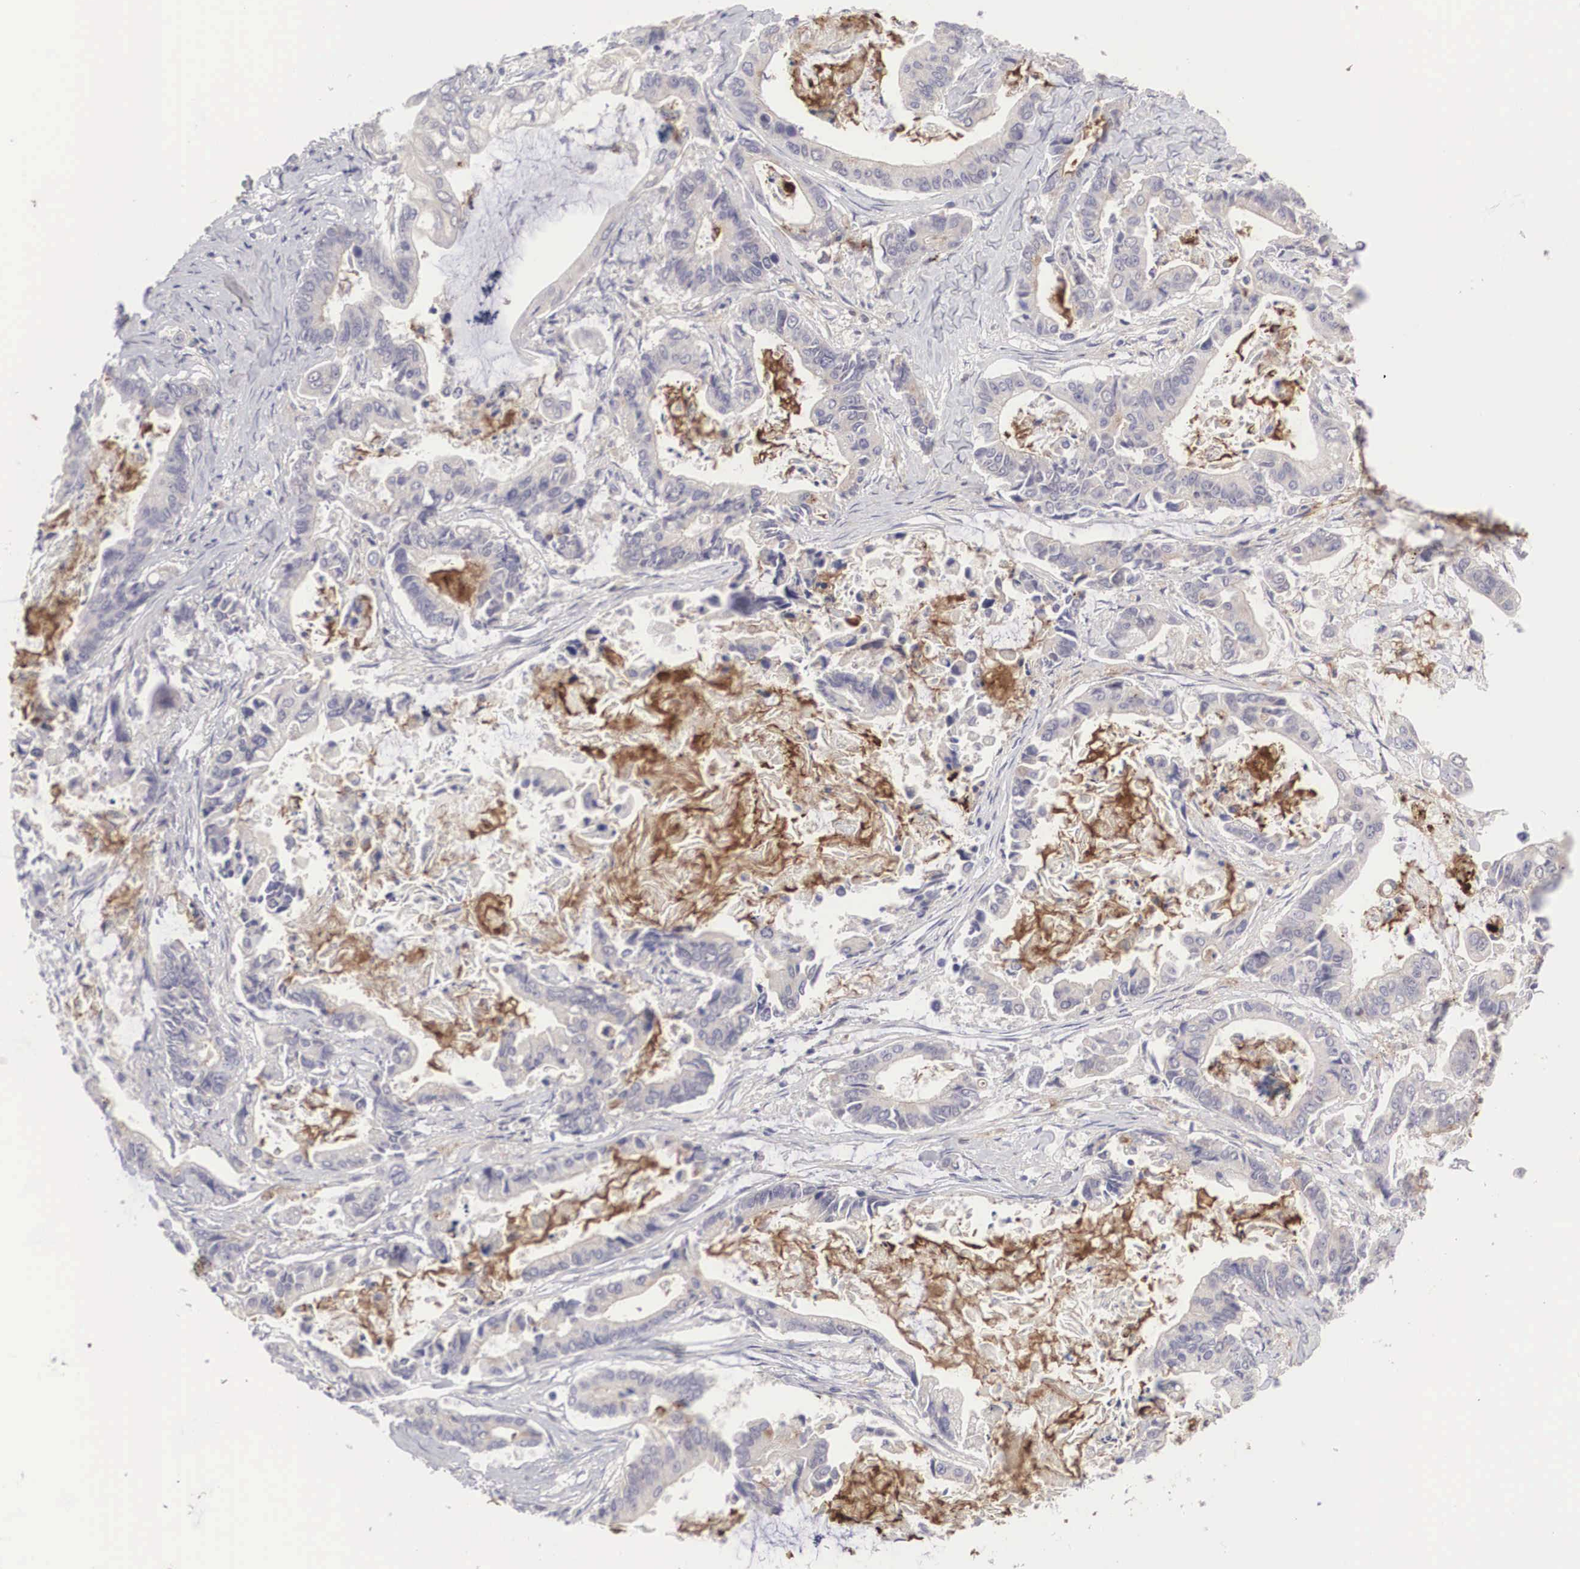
{"staining": {"intensity": "negative", "quantity": "none", "location": "none"}, "tissue": "stomach cancer", "cell_type": "Tumor cells", "image_type": "cancer", "snomed": [{"axis": "morphology", "description": "Adenocarcinoma, NOS"}, {"axis": "topography", "description": "Stomach, upper"}], "caption": "Immunohistochemistry image of neoplastic tissue: adenocarcinoma (stomach) stained with DAB (3,3'-diaminobenzidine) displays no significant protein positivity in tumor cells.", "gene": "ABHD4", "patient": {"sex": "male", "age": 80}}